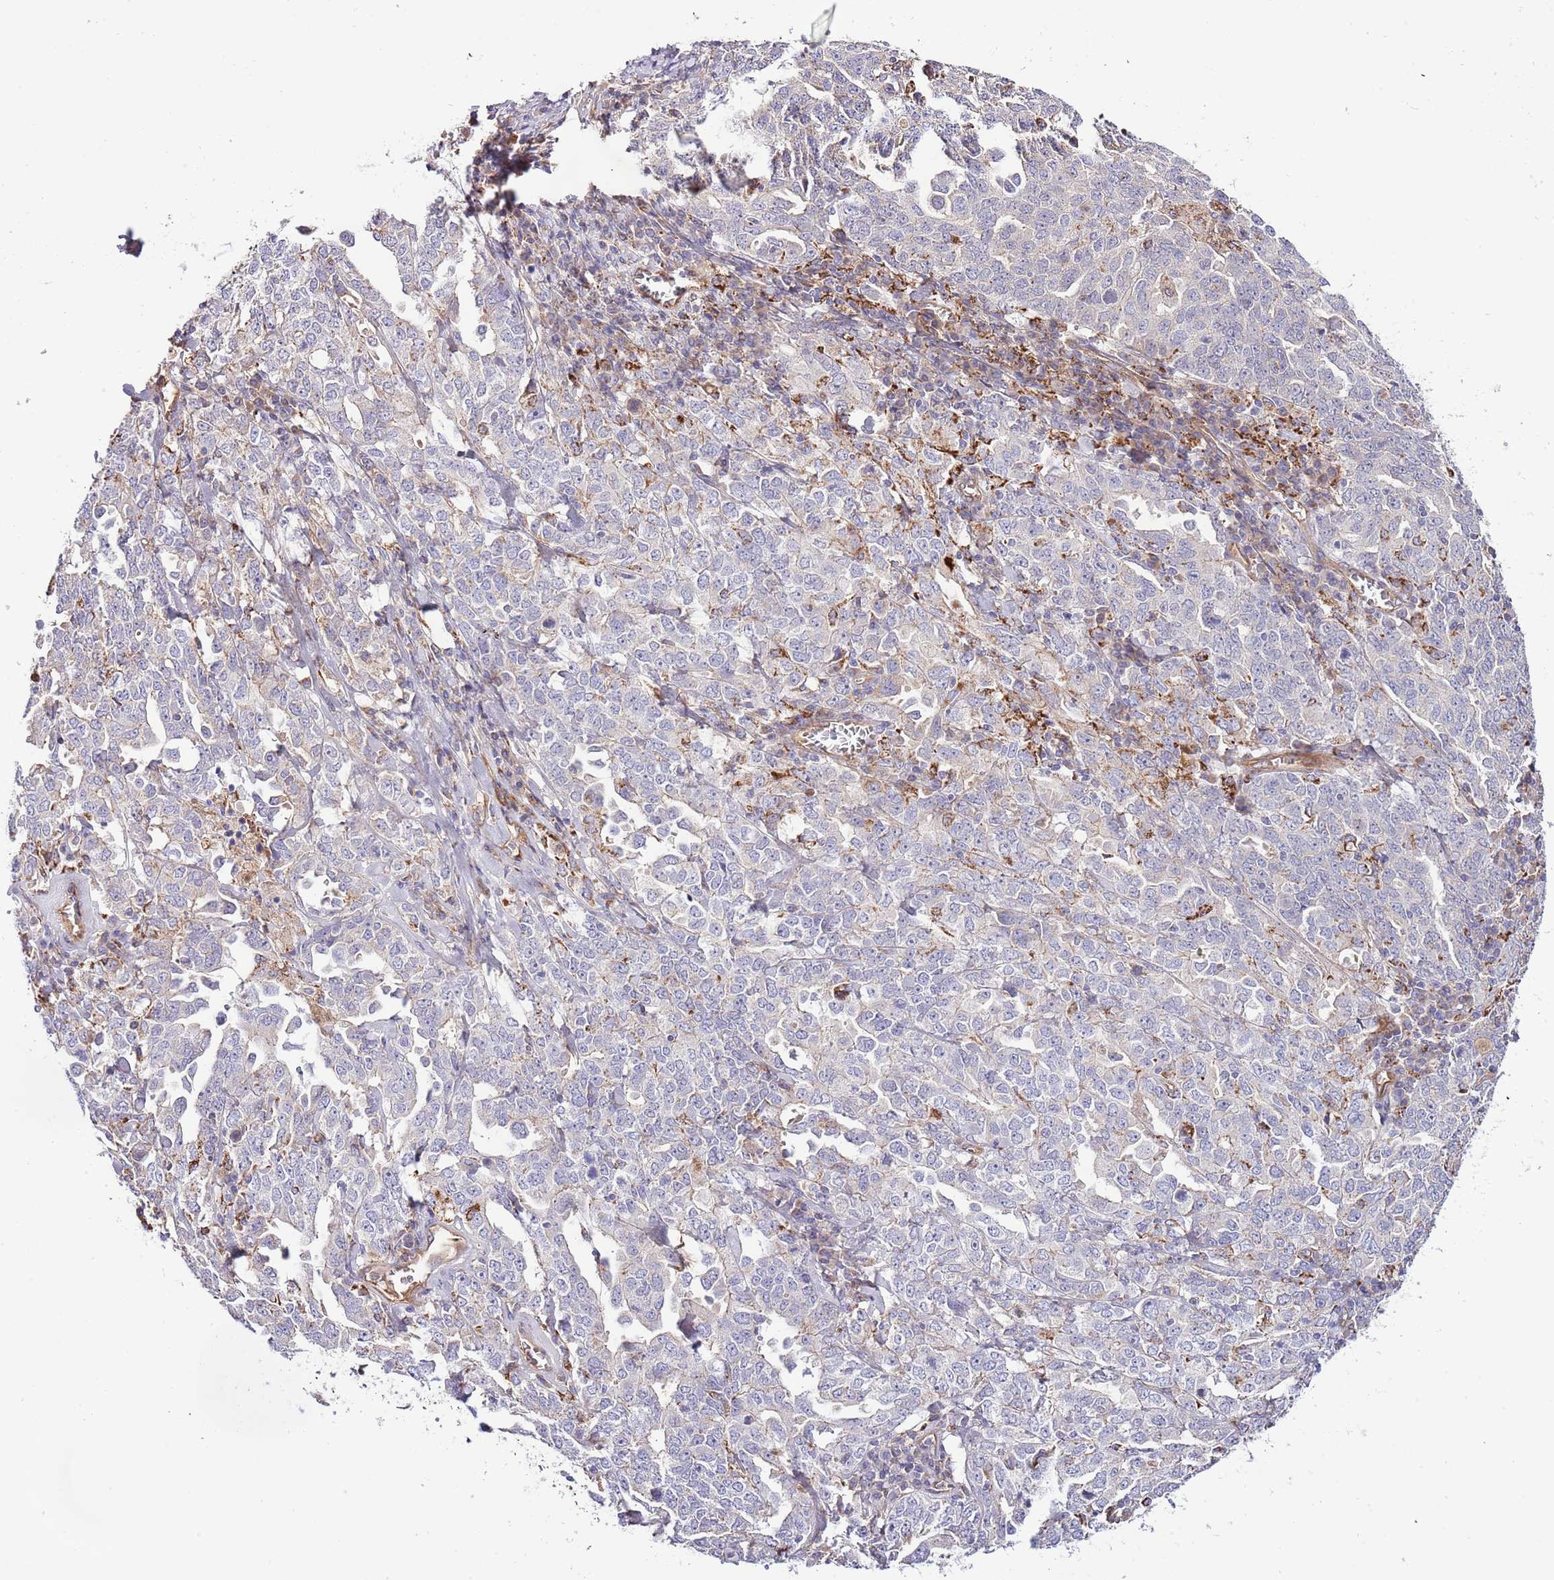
{"staining": {"intensity": "negative", "quantity": "none", "location": "none"}, "tissue": "ovarian cancer", "cell_type": "Tumor cells", "image_type": "cancer", "snomed": [{"axis": "morphology", "description": "Carcinoma, endometroid"}, {"axis": "topography", "description": "Ovary"}], "caption": "Tumor cells are negative for brown protein staining in ovarian cancer (endometroid carcinoma).", "gene": "DOCK6", "patient": {"sex": "female", "age": 62}}